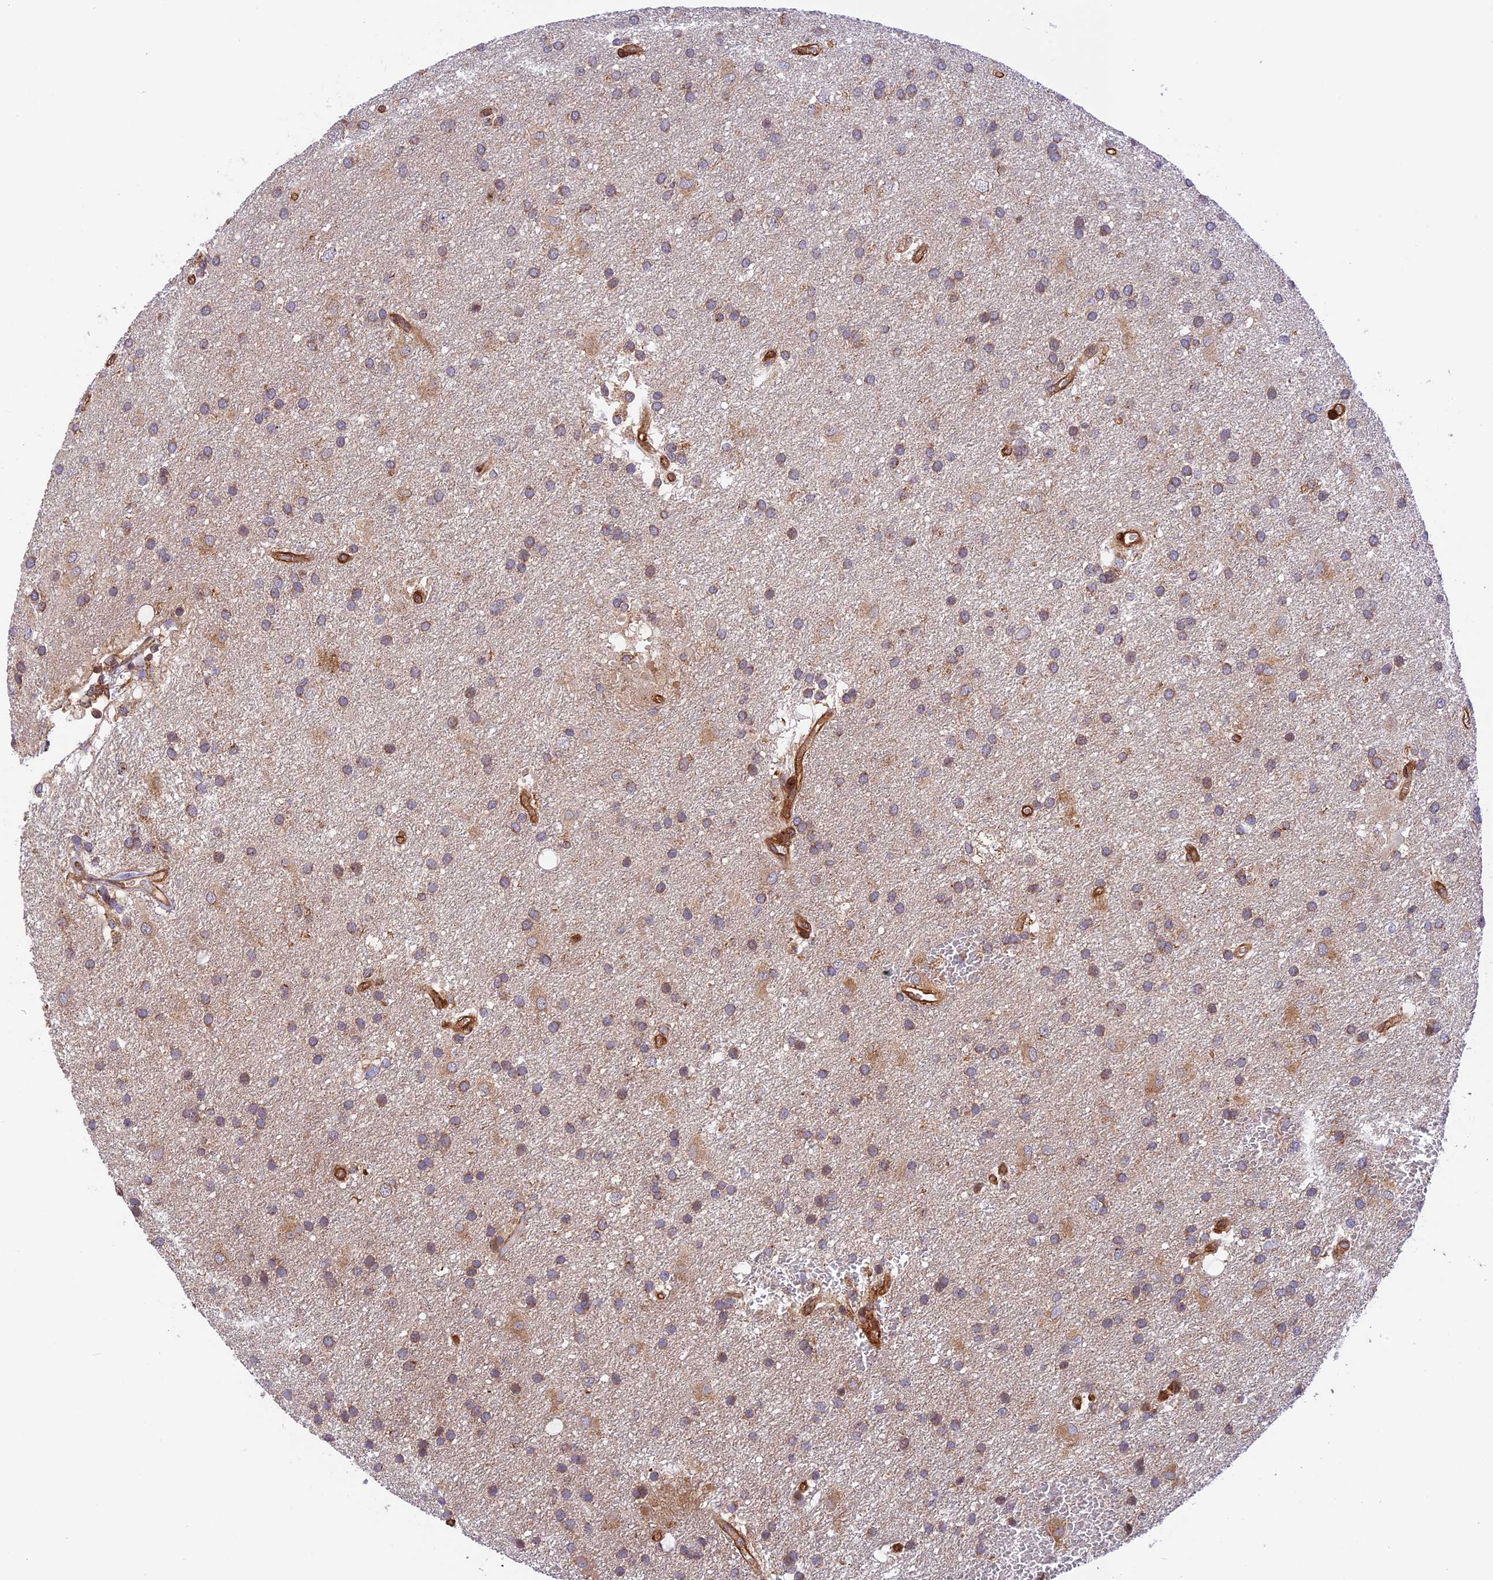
{"staining": {"intensity": "weak", "quantity": "<25%", "location": "cytoplasmic/membranous"}, "tissue": "glioma", "cell_type": "Tumor cells", "image_type": "cancer", "snomed": [{"axis": "morphology", "description": "Glioma, malignant, Low grade"}, {"axis": "topography", "description": "Brain"}], "caption": "DAB immunohistochemical staining of glioma displays no significant staining in tumor cells. The staining is performed using DAB brown chromogen with nuclei counter-stained in using hematoxylin.", "gene": "EVI5L", "patient": {"sex": "male", "age": 66}}